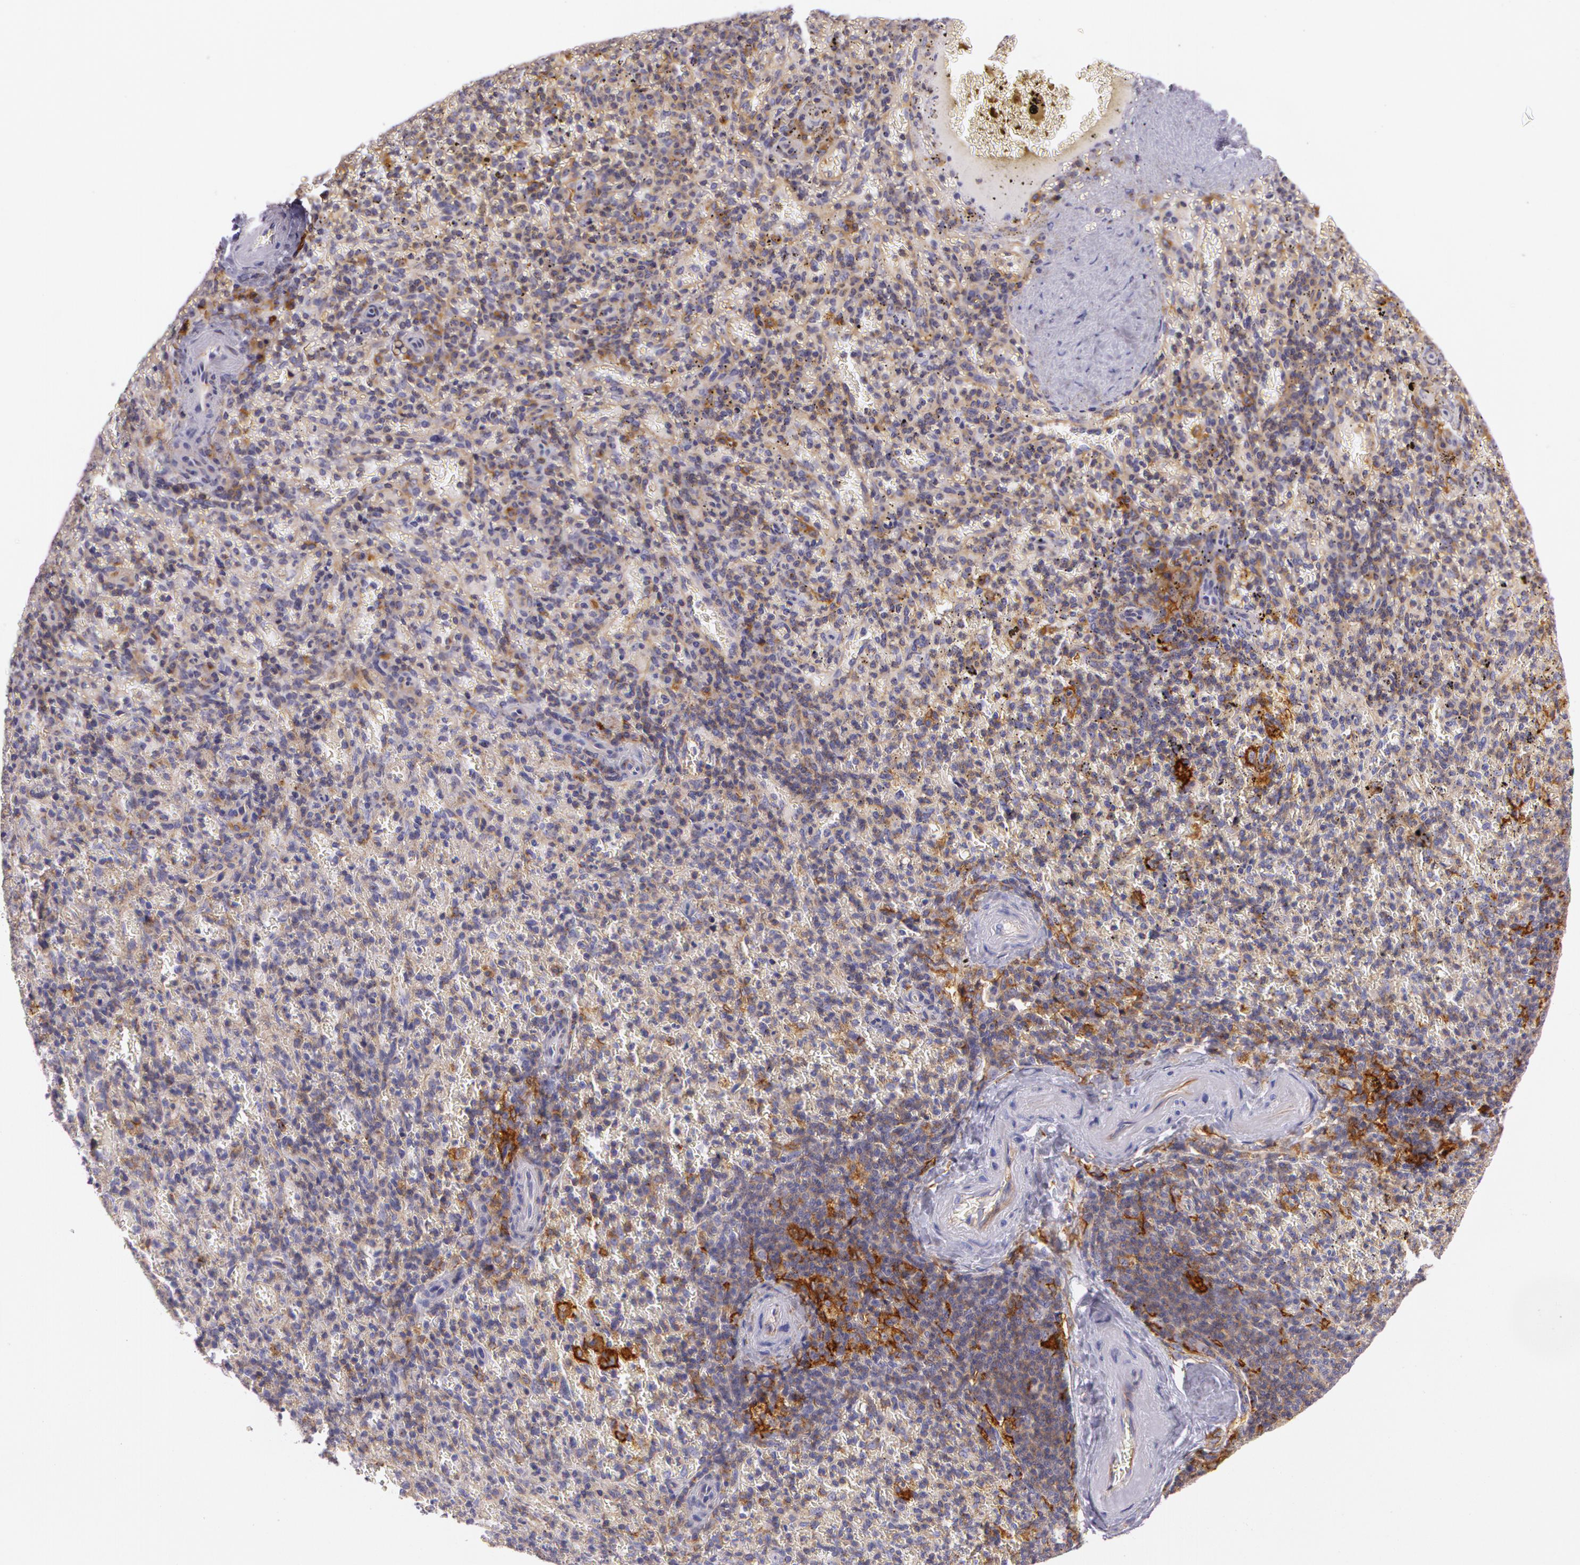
{"staining": {"intensity": "strong", "quantity": "25%-75%", "location": "cytoplasmic/membranous"}, "tissue": "spleen", "cell_type": "Cells in red pulp", "image_type": "normal", "snomed": [{"axis": "morphology", "description": "Normal tissue, NOS"}, {"axis": "topography", "description": "Spleen"}], "caption": "Immunohistochemistry of unremarkable spleen displays high levels of strong cytoplasmic/membranous positivity in approximately 25%-75% of cells in red pulp.", "gene": "LY75", "patient": {"sex": "female", "age": 50}}